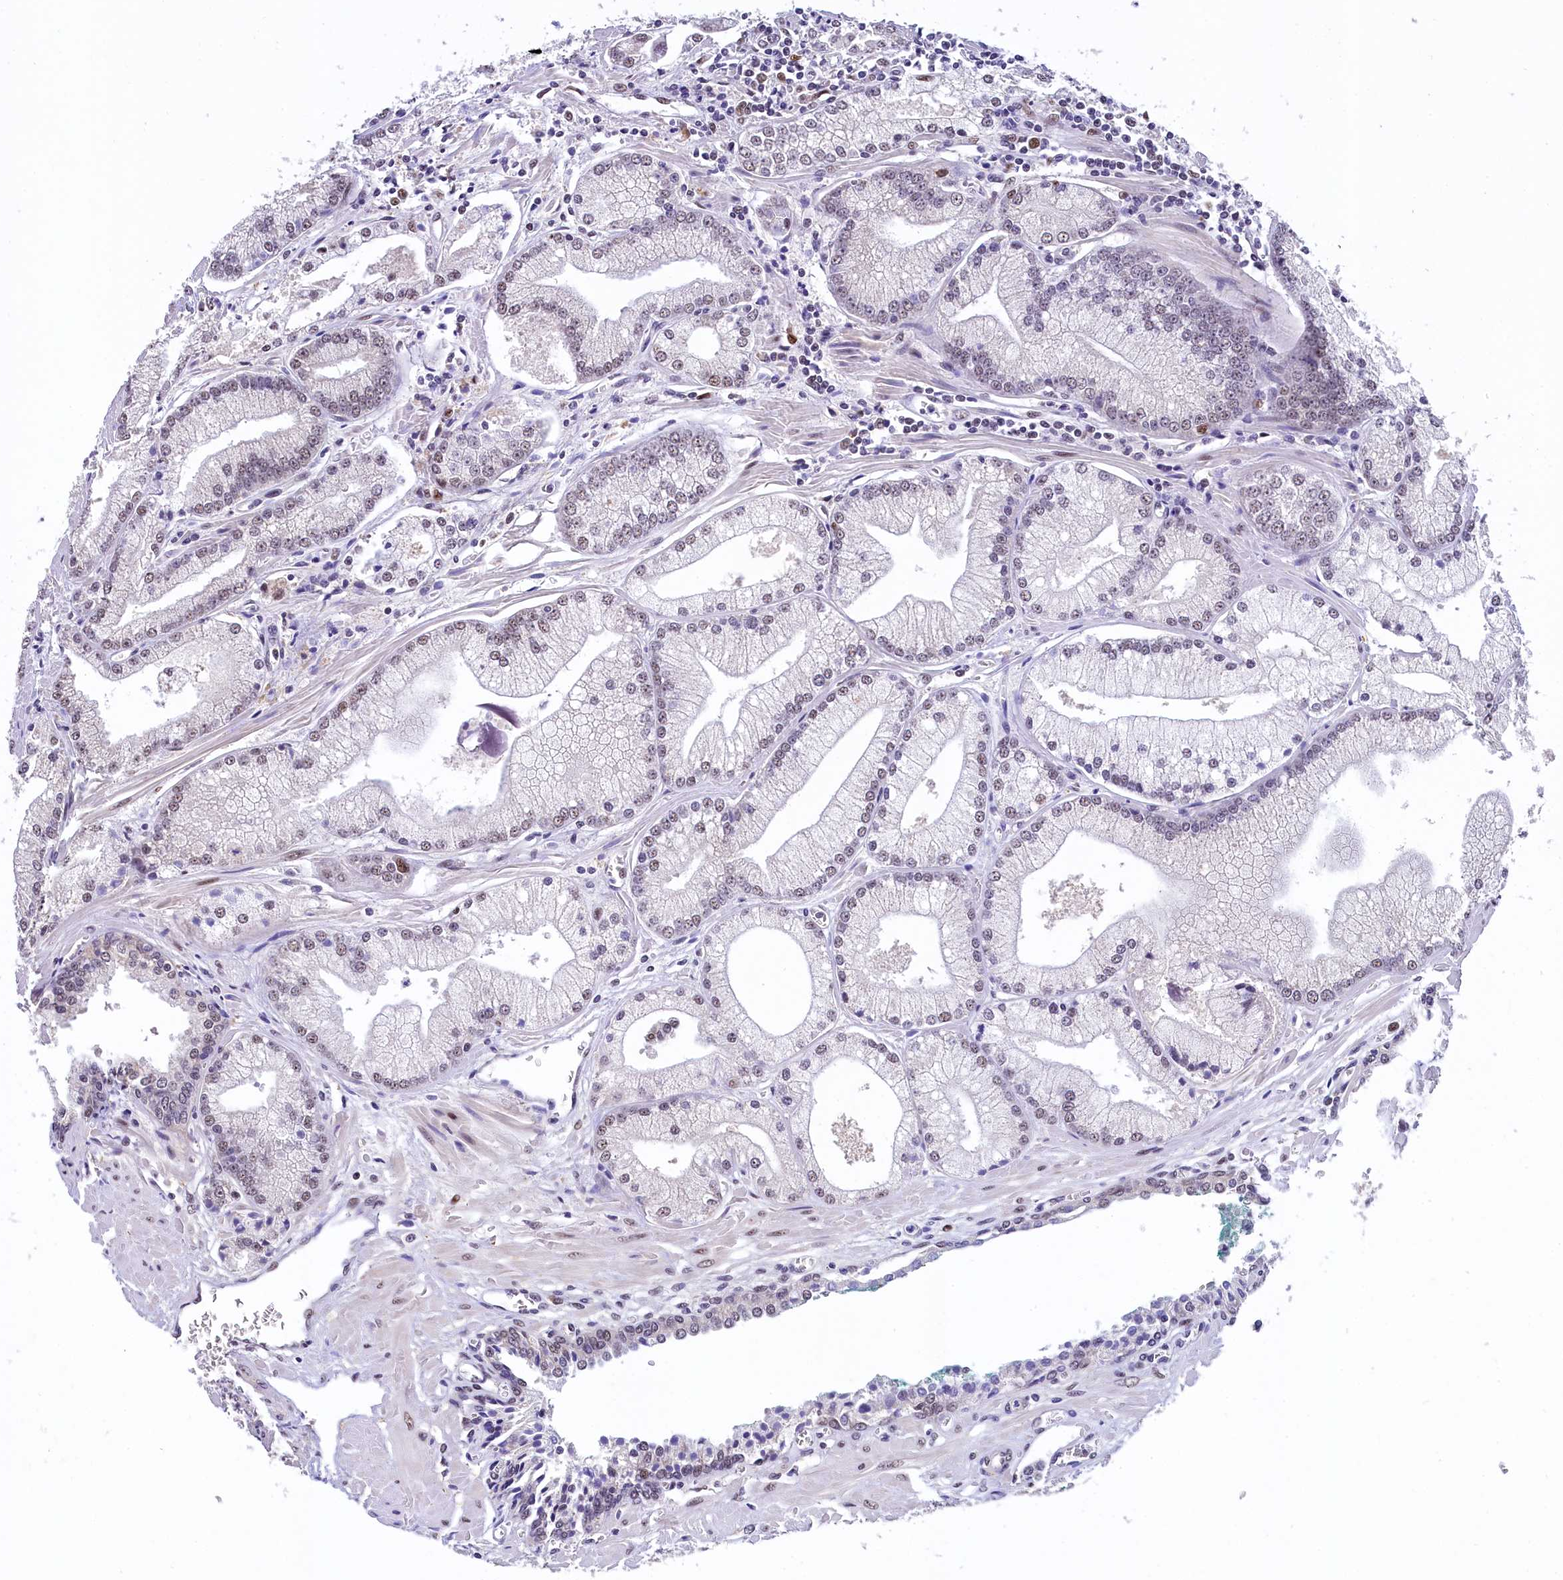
{"staining": {"intensity": "weak", "quantity": "<25%", "location": "nuclear"}, "tissue": "prostate cancer", "cell_type": "Tumor cells", "image_type": "cancer", "snomed": [{"axis": "morphology", "description": "Adenocarcinoma, Low grade"}, {"axis": "topography", "description": "Prostate"}], "caption": "Immunohistochemistry image of human low-grade adenocarcinoma (prostate) stained for a protein (brown), which shows no staining in tumor cells. Nuclei are stained in blue.", "gene": "HECTD4", "patient": {"sex": "male", "age": 67}}